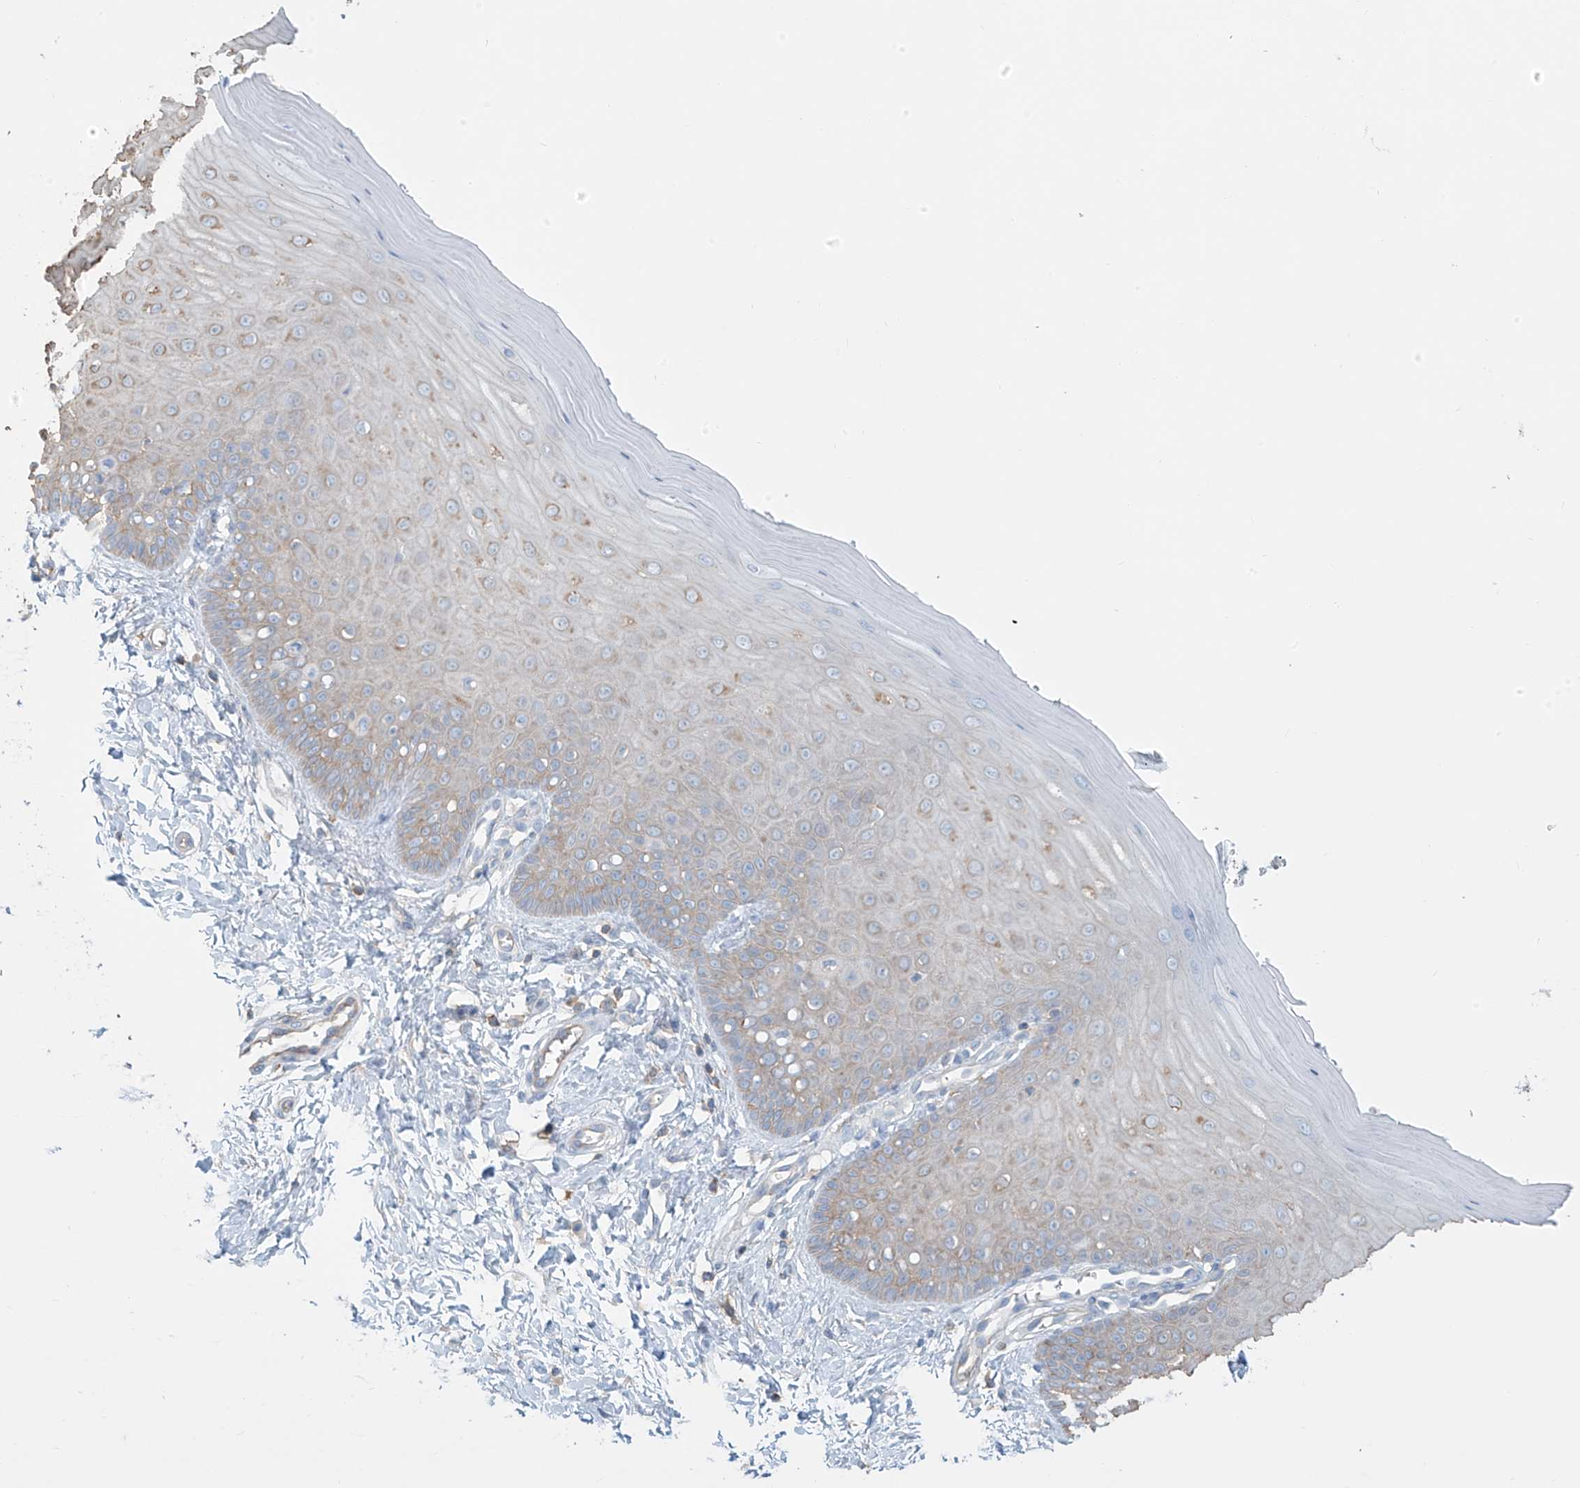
{"staining": {"intensity": "negative", "quantity": "none", "location": "none"}, "tissue": "cervix", "cell_type": "Glandular cells", "image_type": "normal", "snomed": [{"axis": "morphology", "description": "Normal tissue, NOS"}, {"axis": "topography", "description": "Cervix"}], "caption": "DAB immunohistochemical staining of normal human cervix reveals no significant expression in glandular cells. (Immunohistochemistry (ihc), brightfield microscopy, high magnification).", "gene": "ZNF846", "patient": {"sex": "female", "age": 55}}